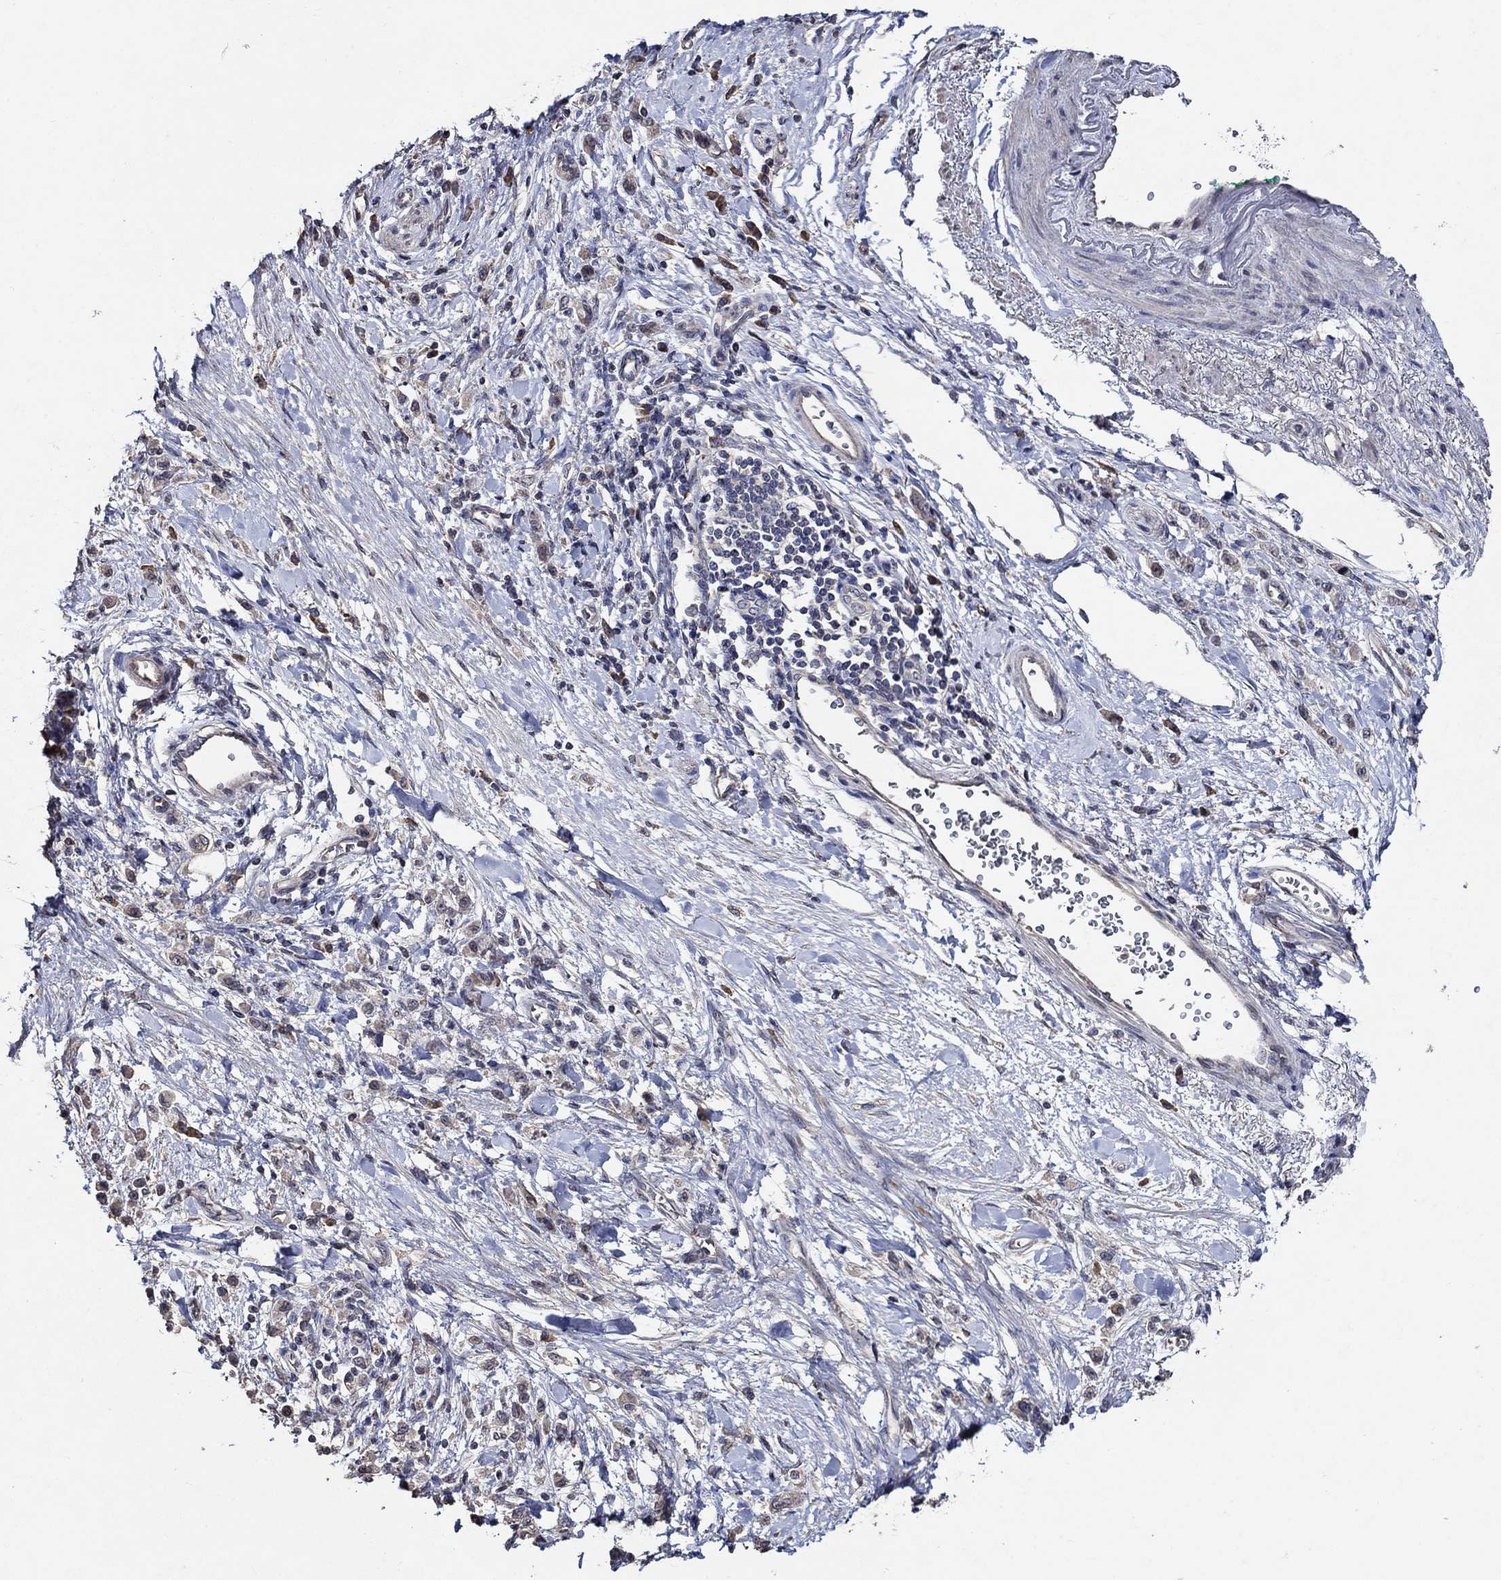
{"staining": {"intensity": "weak", "quantity": "25%-75%", "location": "cytoplasmic/membranous"}, "tissue": "stomach cancer", "cell_type": "Tumor cells", "image_type": "cancer", "snomed": [{"axis": "morphology", "description": "Adenocarcinoma, NOS"}, {"axis": "topography", "description": "Stomach"}], "caption": "Stomach cancer (adenocarcinoma) was stained to show a protein in brown. There is low levels of weak cytoplasmic/membranous staining in approximately 25%-75% of tumor cells.", "gene": "HAP1", "patient": {"sex": "male", "age": 77}}